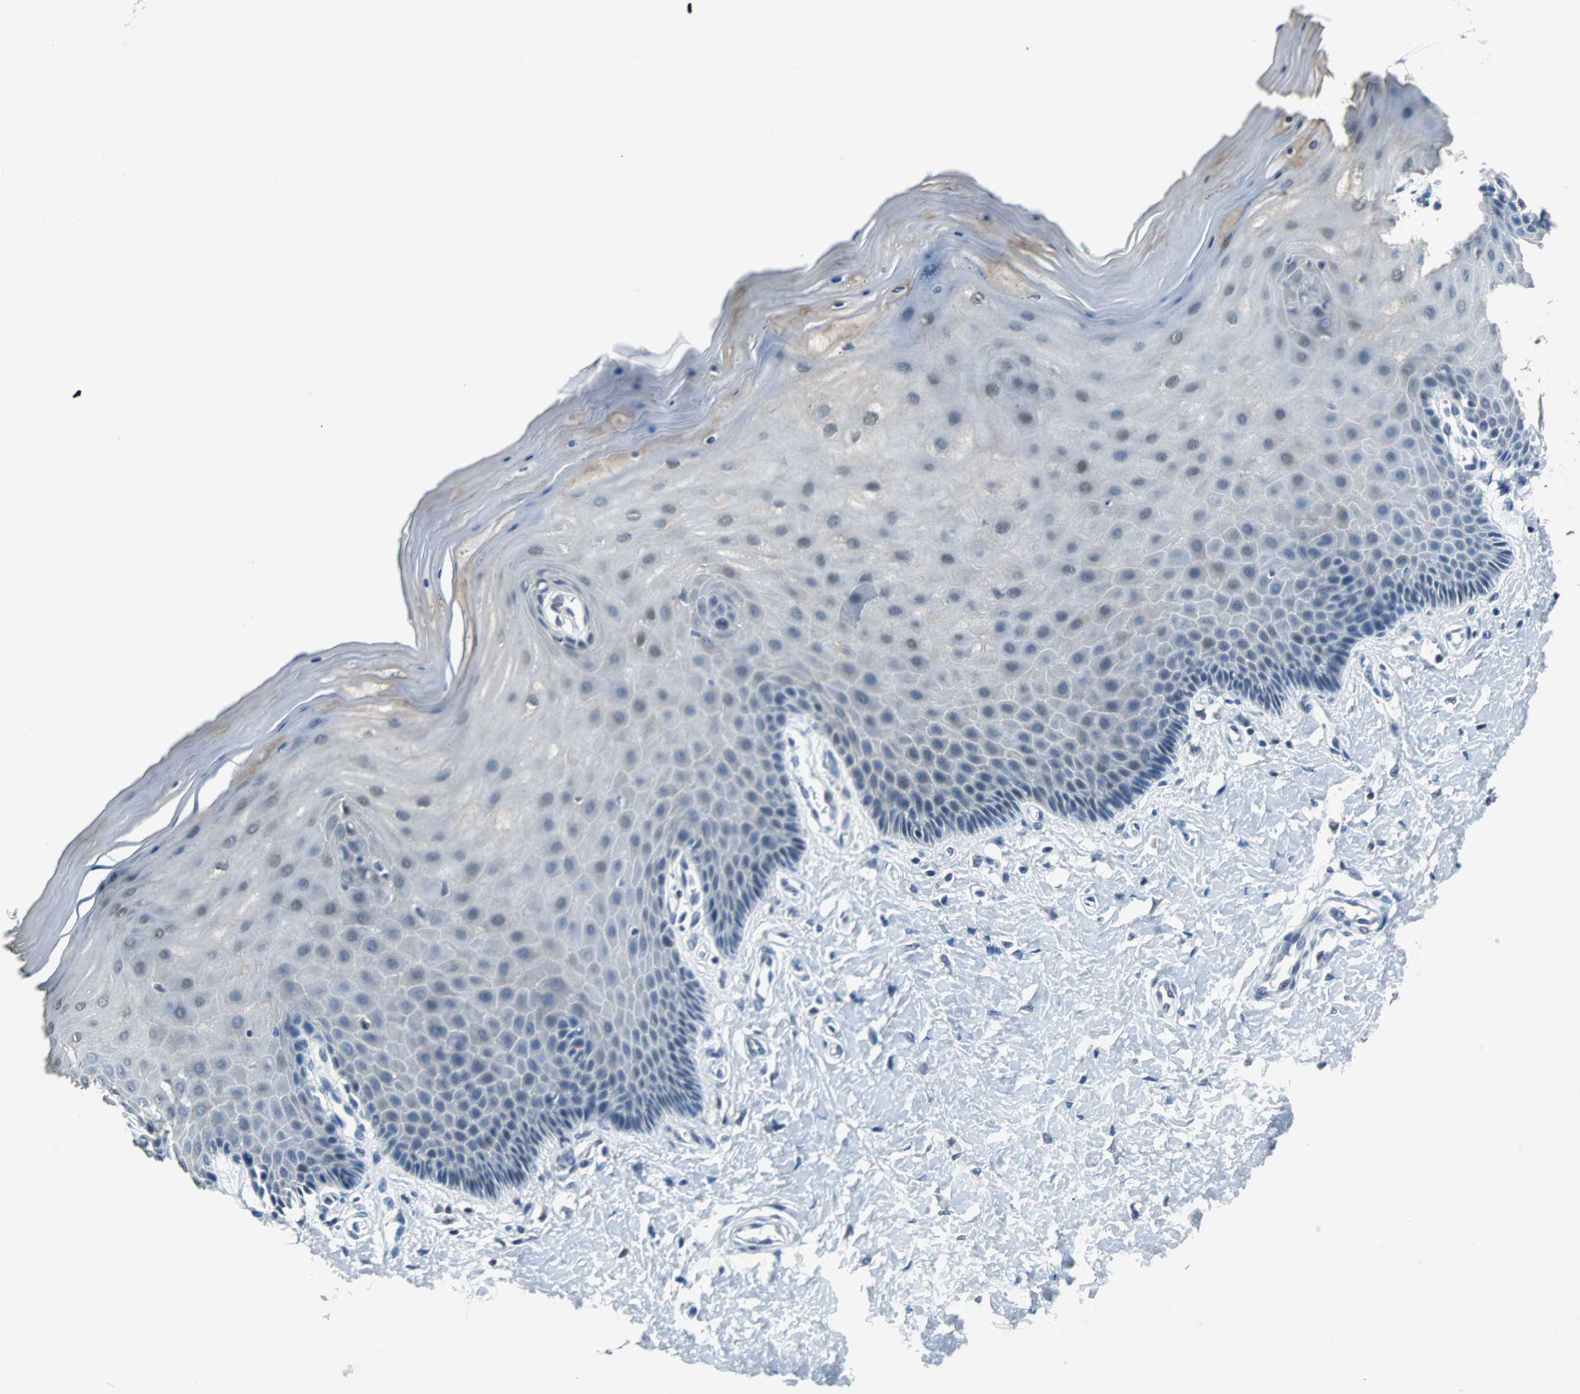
{"staining": {"intensity": "strong", "quantity": ">75%", "location": "cytoplasmic/membranous,nuclear"}, "tissue": "cervix", "cell_type": "Glandular cells", "image_type": "normal", "snomed": [{"axis": "morphology", "description": "Normal tissue, NOS"}, {"axis": "topography", "description": "Cervix"}], "caption": "Immunohistochemical staining of normal human cervix shows high levels of strong cytoplasmic/membranous,nuclear positivity in approximately >75% of glandular cells. The staining was performed using DAB, with brown indicating positive protein expression. Nuclei are stained blue with hematoxylin.", "gene": "USP28", "patient": {"sex": "female", "age": 55}}